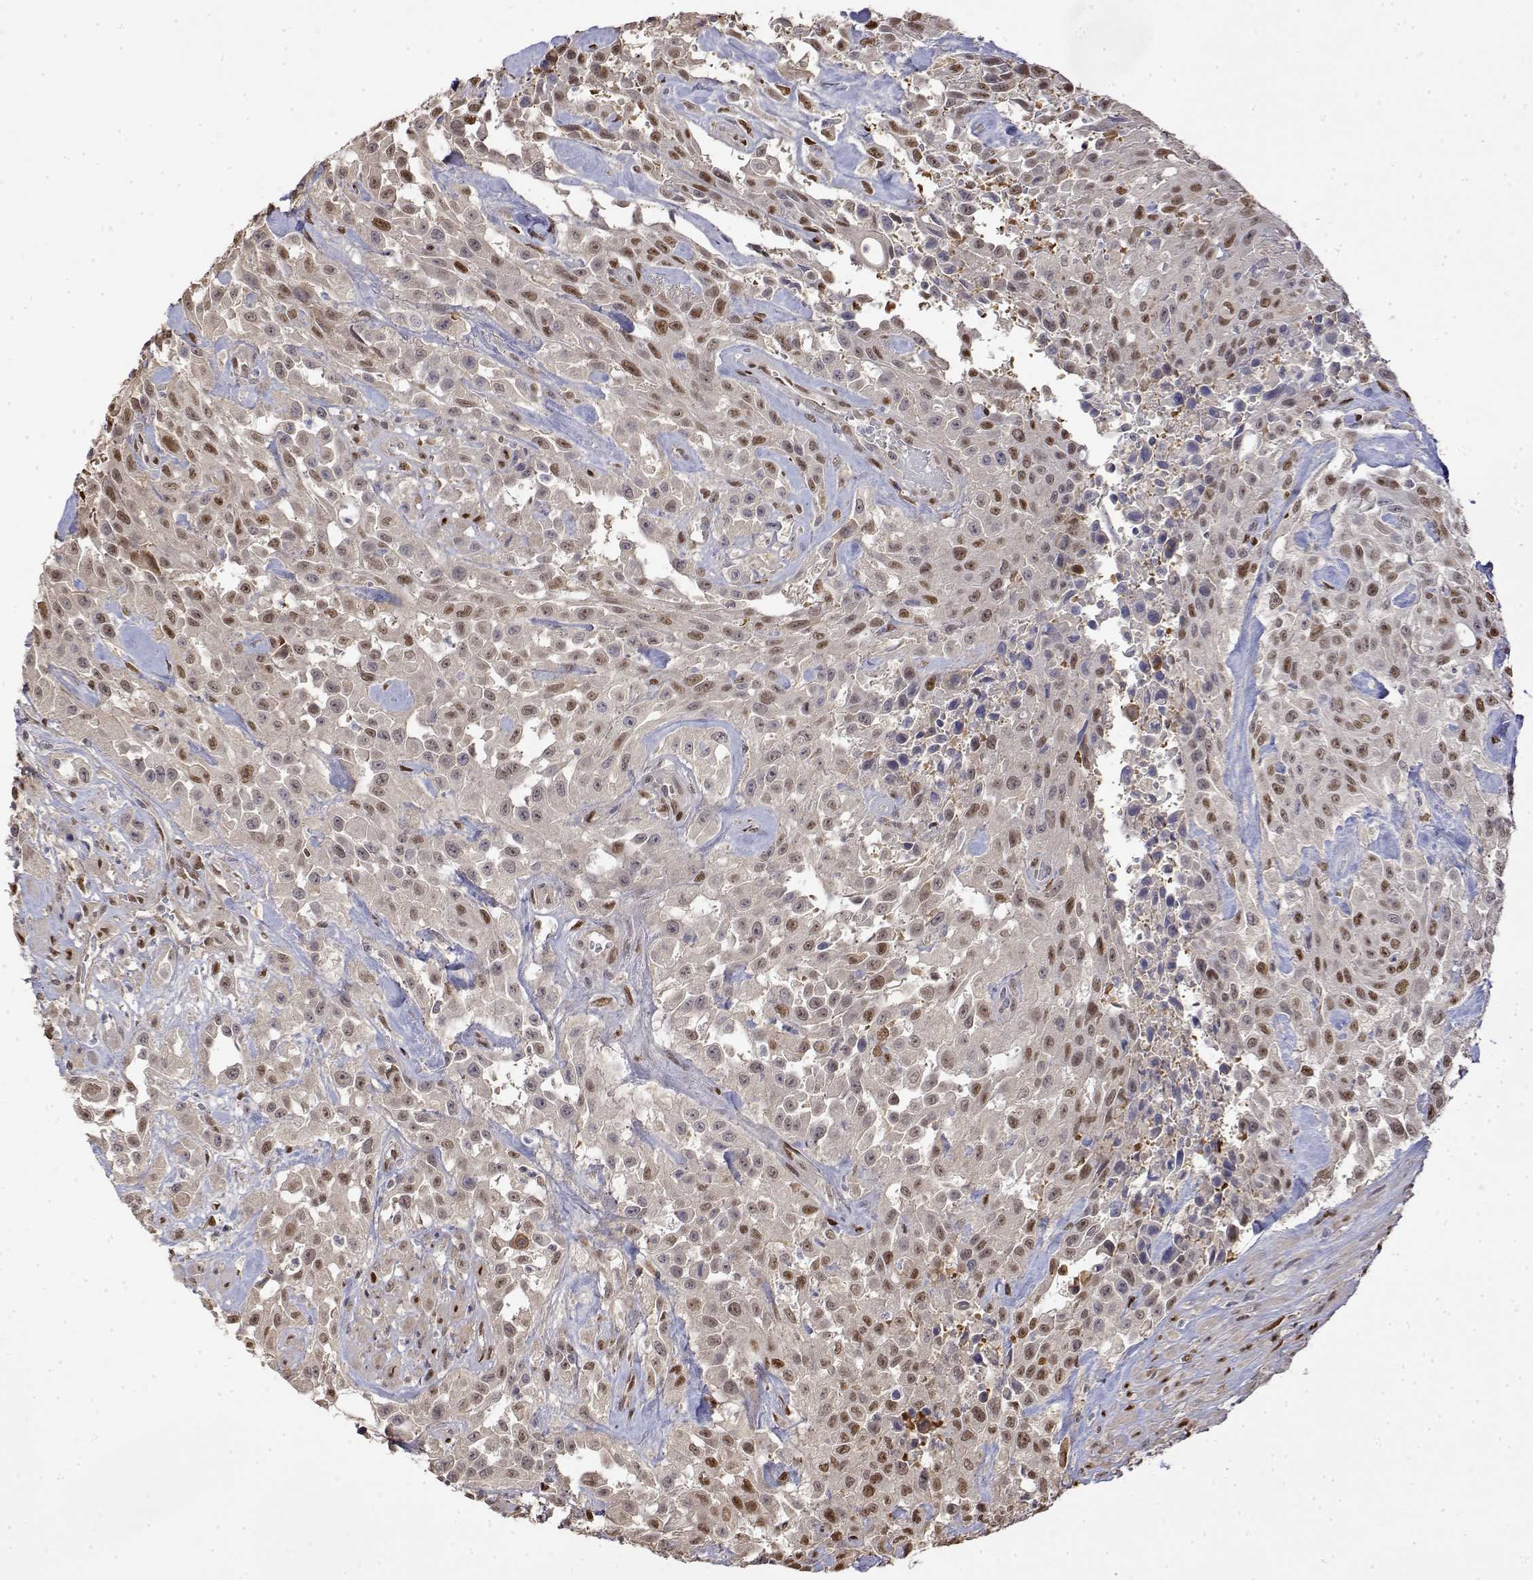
{"staining": {"intensity": "moderate", "quantity": "<25%", "location": "nuclear"}, "tissue": "urothelial cancer", "cell_type": "Tumor cells", "image_type": "cancer", "snomed": [{"axis": "morphology", "description": "Urothelial carcinoma, High grade"}, {"axis": "topography", "description": "Urinary bladder"}], "caption": "DAB (3,3'-diaminobenzidine) immunohistochemical staining of human urothelial carcinoma (high-grade) demonstrates moderate nuclear protein staining in approximately <25% of tumor cells.", "gene": "TPI1", "patient": {"sex": "male", "age": 79}}